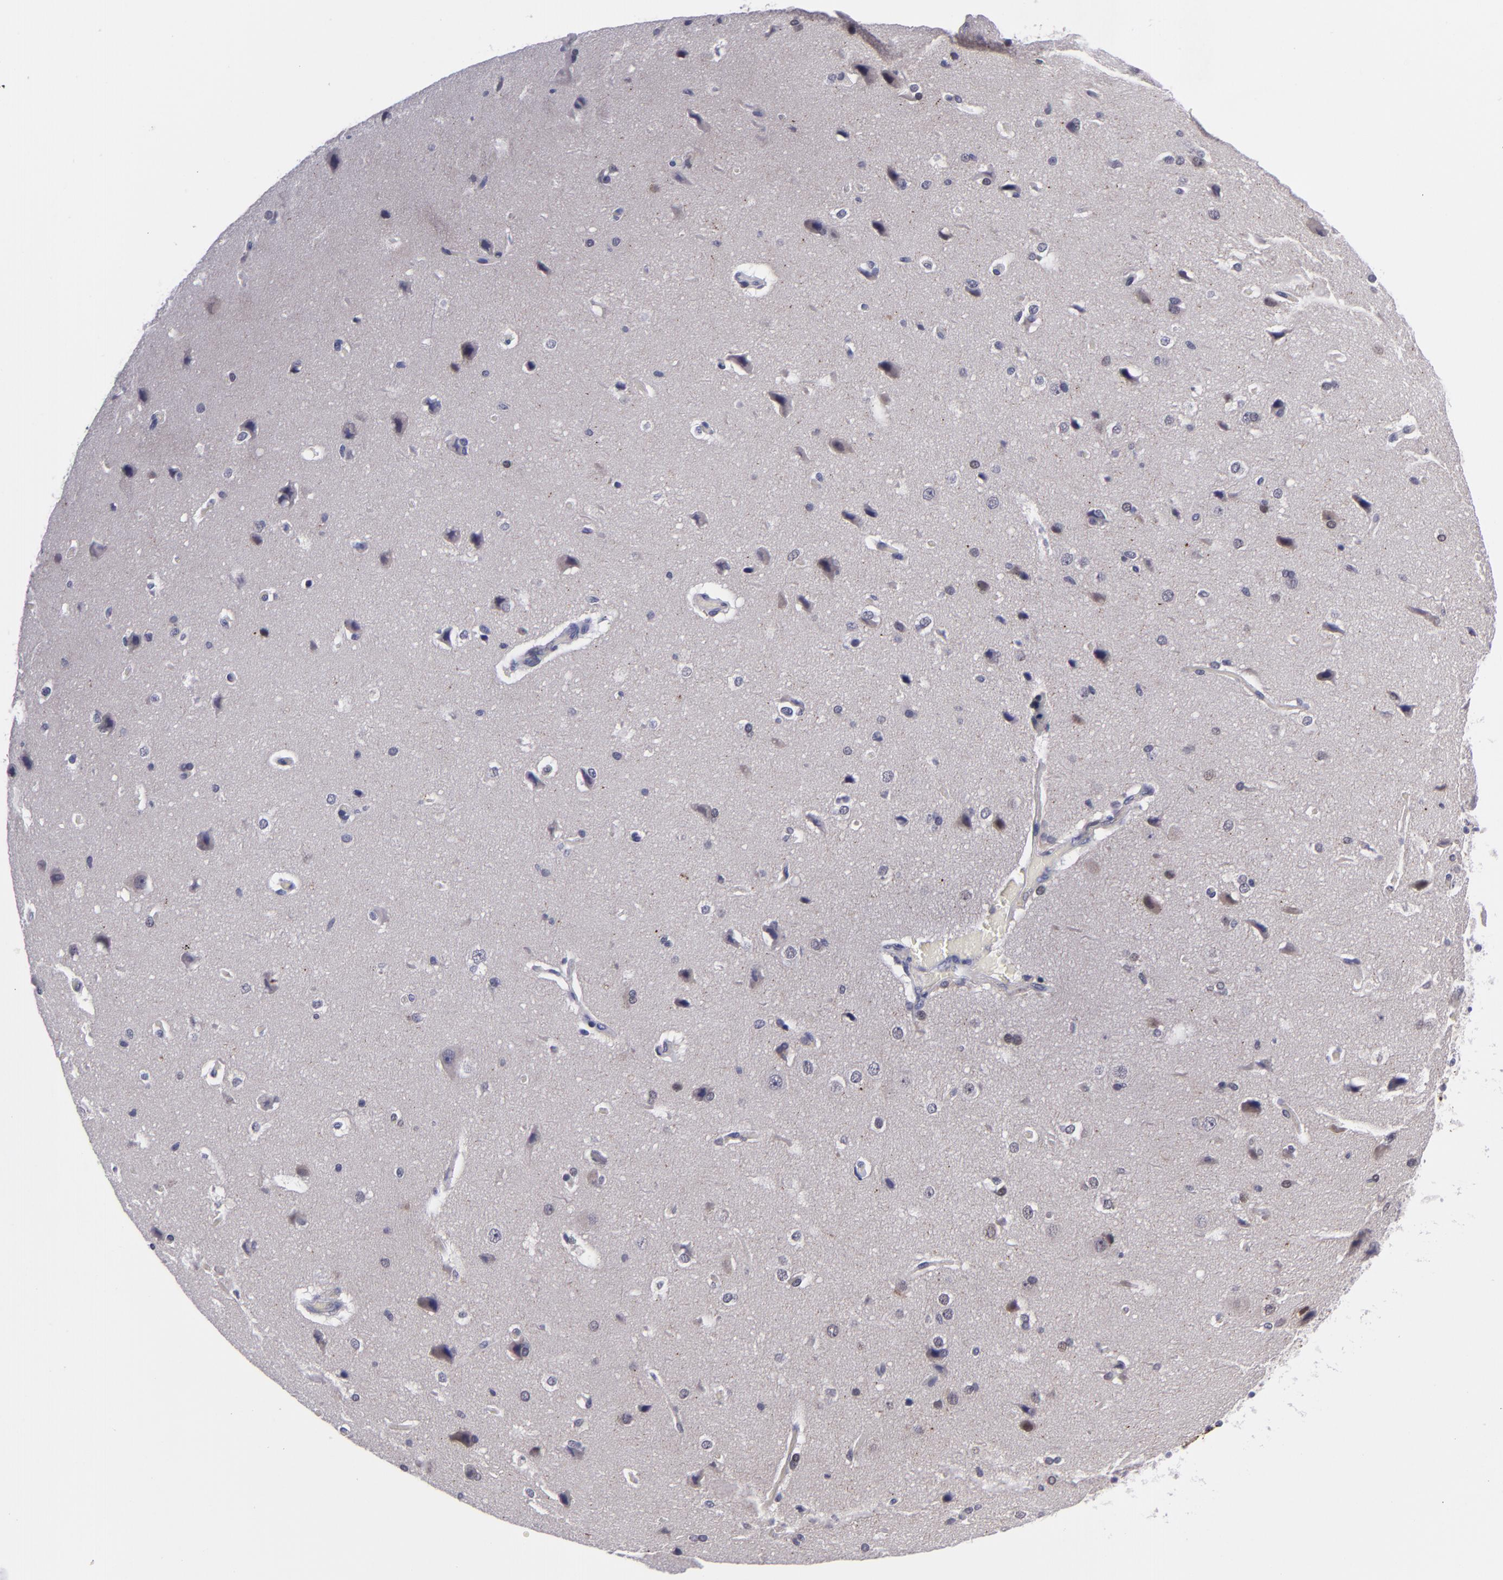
{"staining": {"intensity": "negative", "quantity": "none", "location": "none"}, "tissue": "cerebral cortex", "cell_type": "Endothelial cells", "image_type": "normal", "snomed": [{"axis": "morphology", "description": "Normal tissue, NOS"}, {"axis": "topography", "description": "Cerebral cortex"}], "caption": "IHC histopathology image of normal cerebral cortex: human cerebral cortex stained with DAB demonstrates no significant protein positivity in endothelial cells.", "gene": "CTNNB1", "patient": {"sex": "female", "age": 45}}